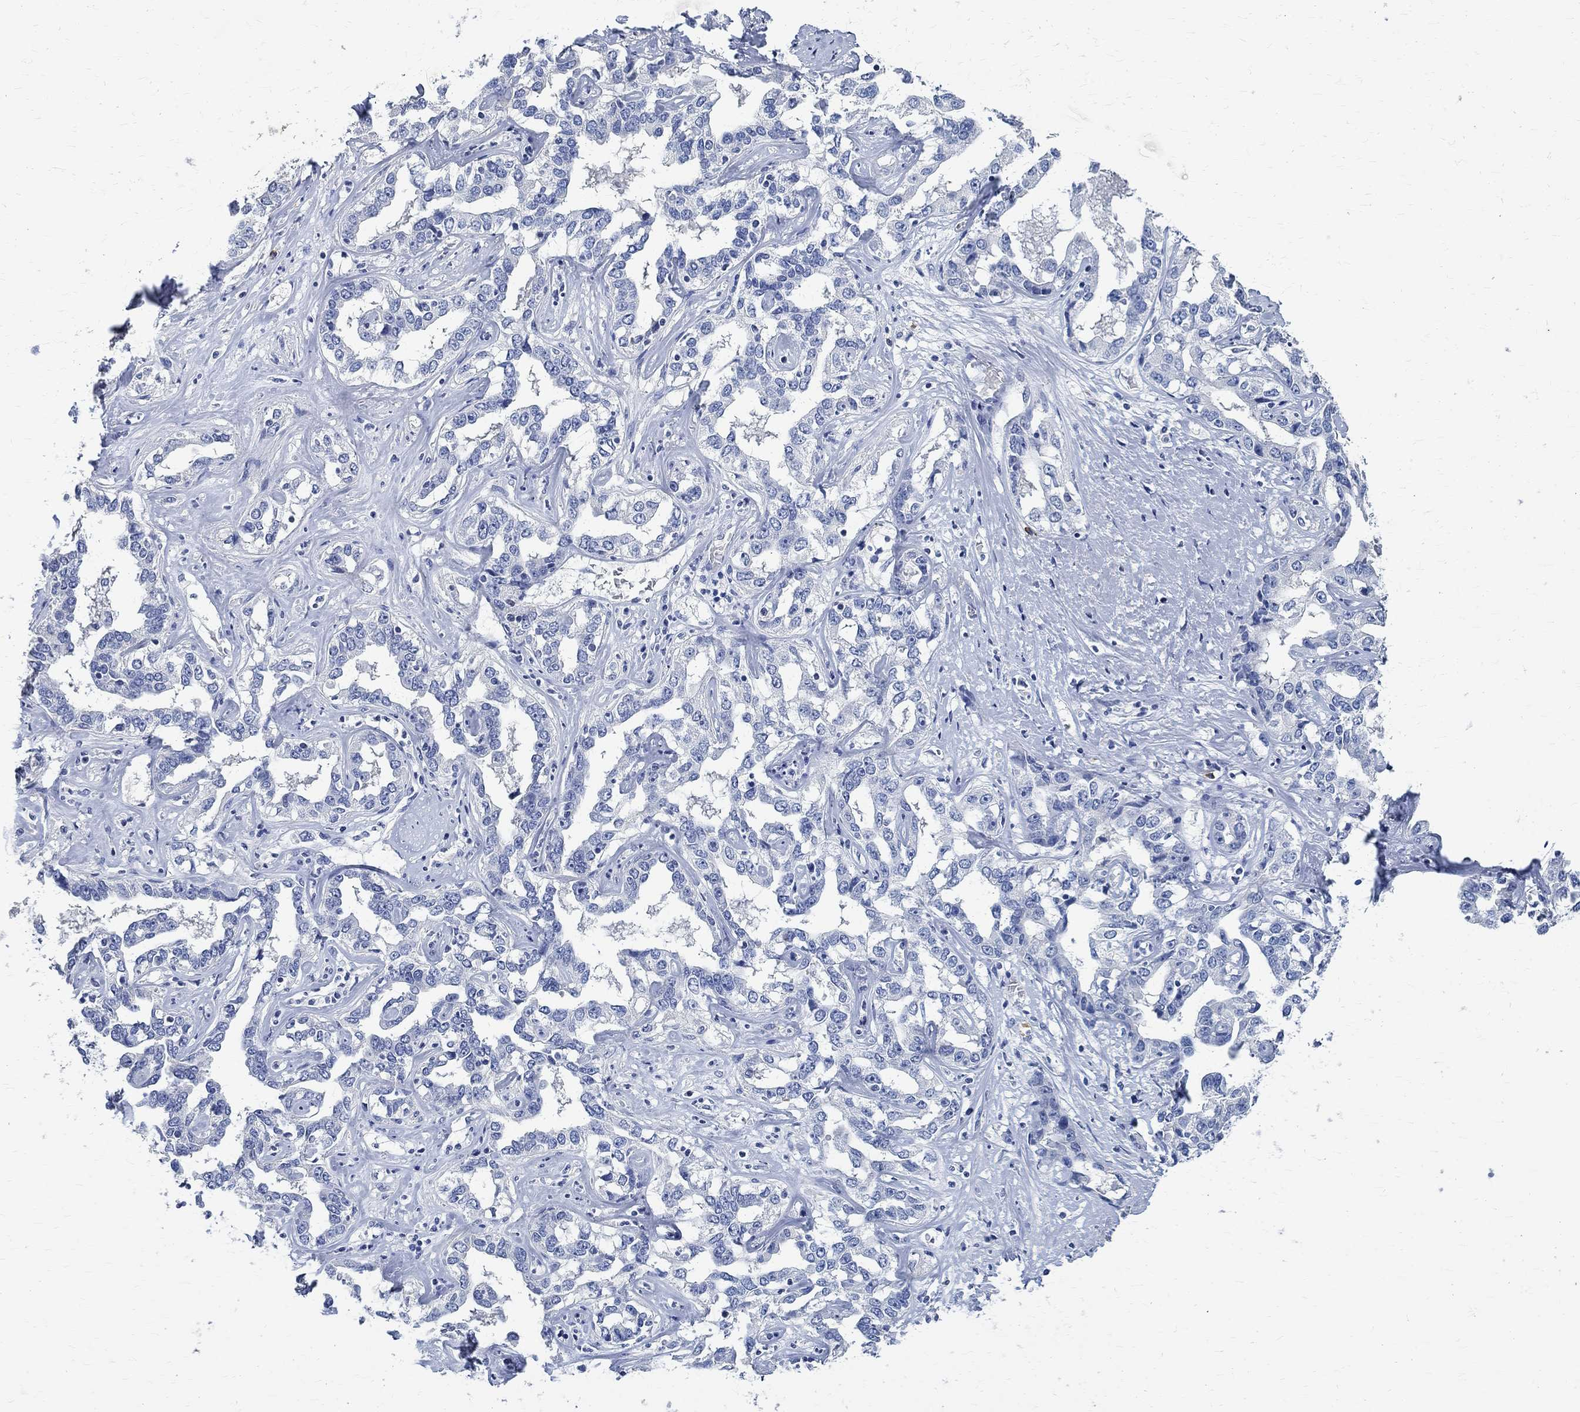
{"staining": {"intensity": "negative", "quantity": "none", "location": "none"}, "tissue": "liver cancer", "cell_type": "Tumor cells", "image_type": "cancer", "snomed": [{"axis": "morphology", "description": "Cholangiocarcinoma"}, {"axis": "topography", "description": "Liver"}], "caption": "DAB immunohistochemical staining of cholangiocarcinoma (liver) displays no significant expression in tumor cells.", "gene": "PRX", "patient": {"sex": "male", "age": 59}}